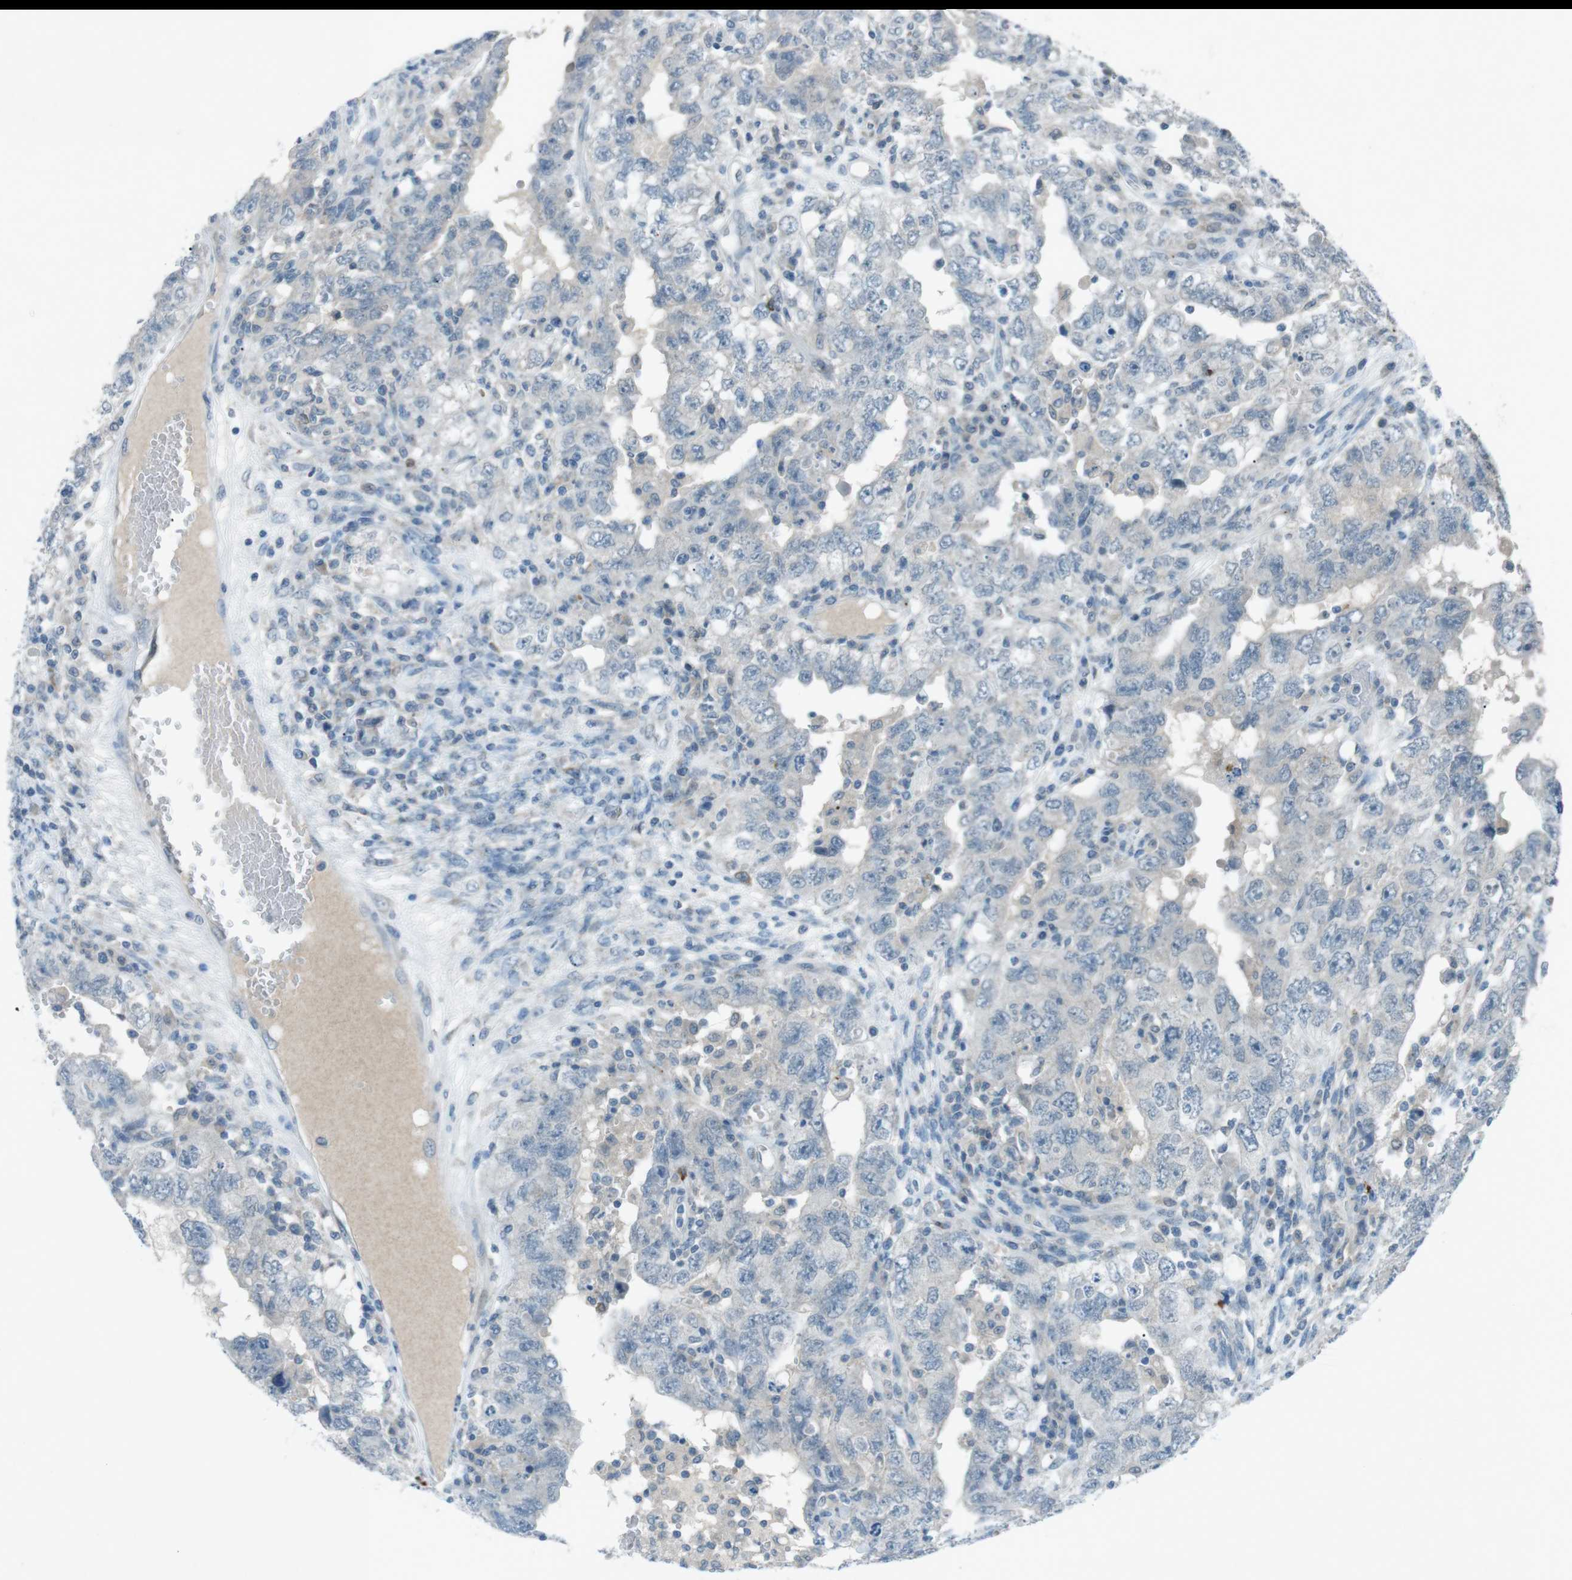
{"staining": {"intensity": "negative", "quantity": "none", "location": "none"}, "tissue": "testis cancer", "cell_type": "Tumor cells", "image_type": "cancer", "snomed": [{"axis": "morphology", "description": "Carcinoma, Embryonal, NOS"}, {"axis": "topography", "description": "Testis"}], "caption": "An IHC histopathology image of testis cancer is shown. There is no staining in tumor cells of testis cancer.", "gene": "FCRLA", "patient": {"sex": "male", "age": 26}}